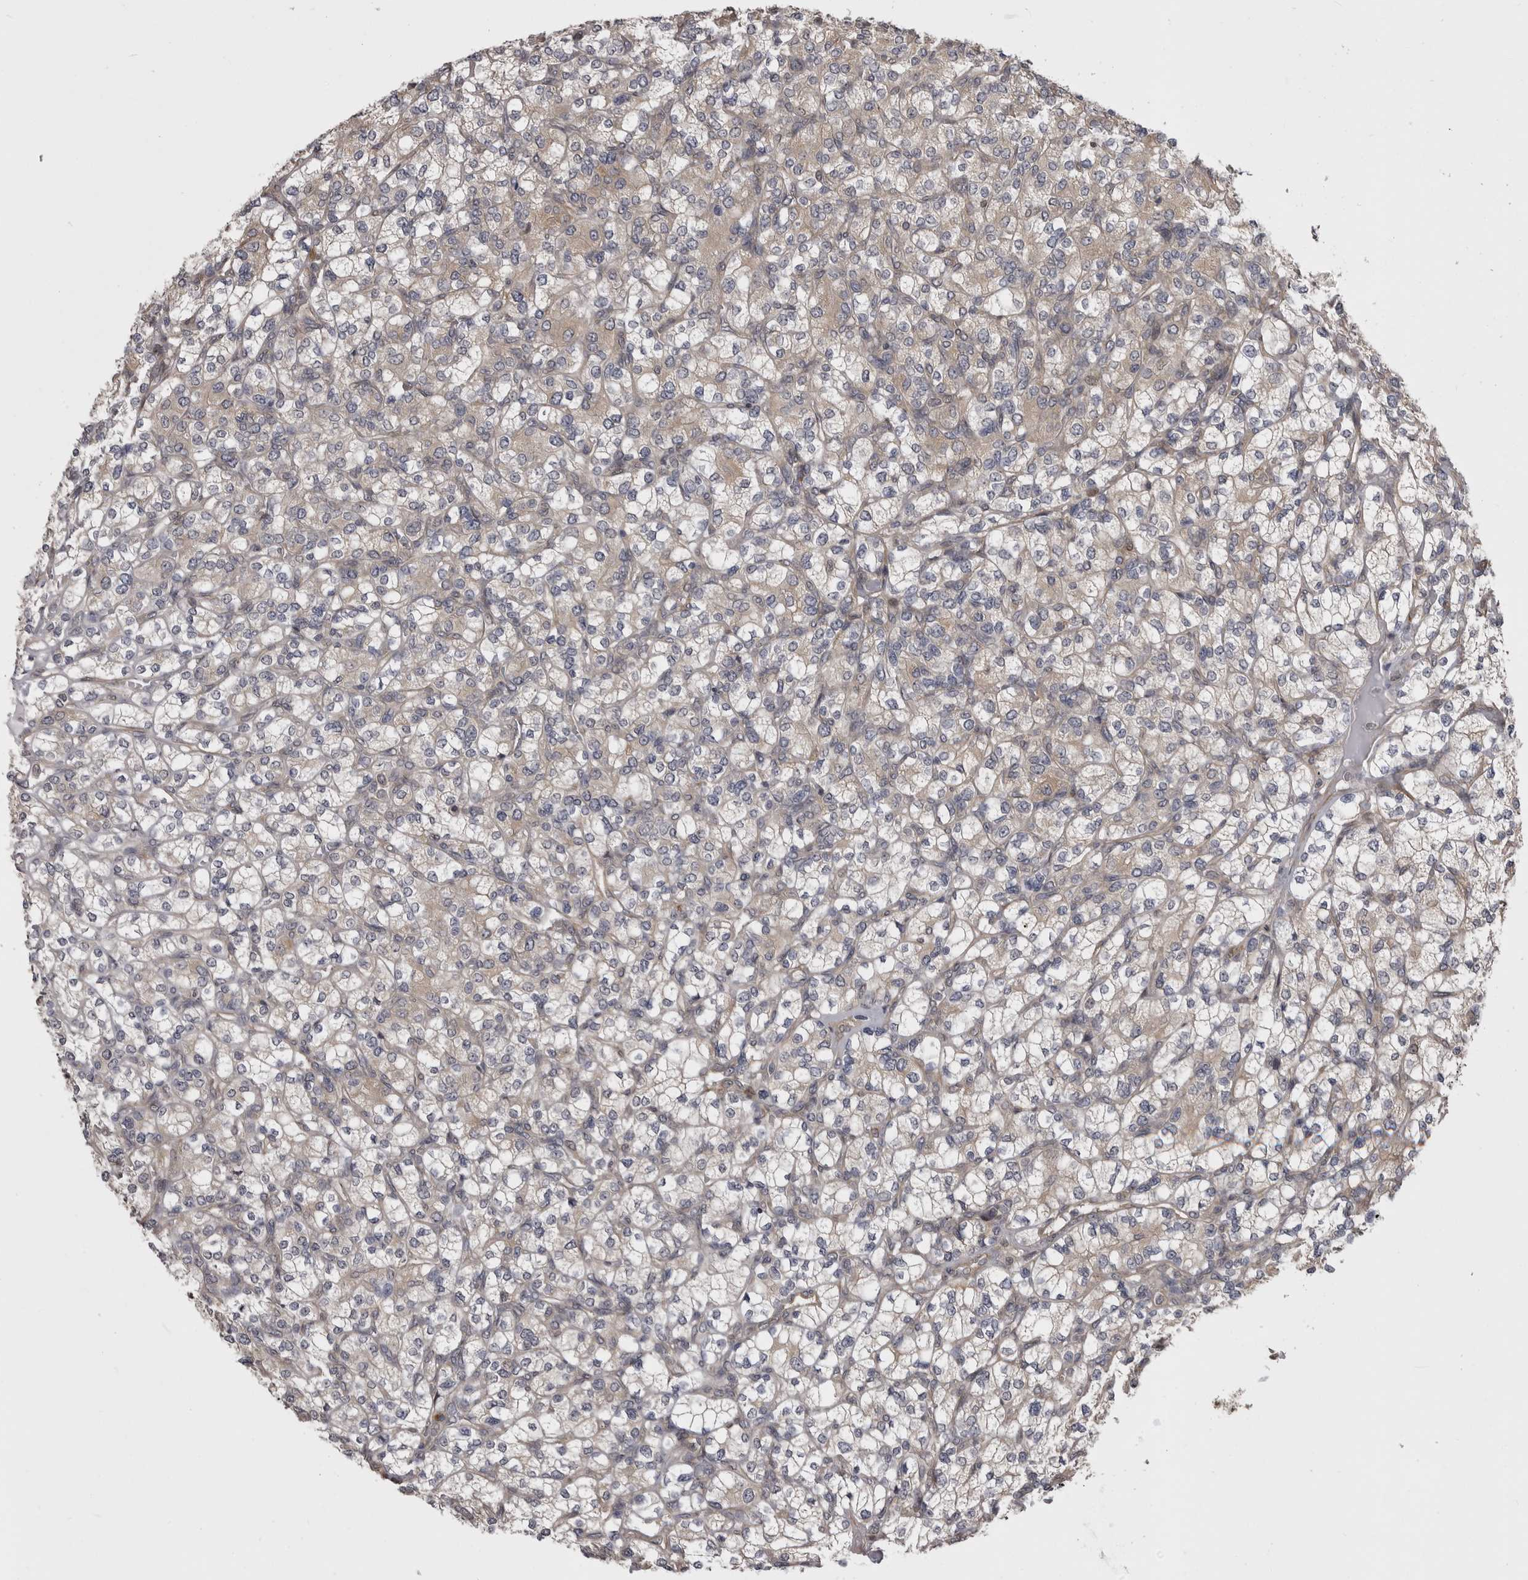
{"staining": {"intensity": "negative", "quantity": "none", "location": "none"}, "tissue": "renal cancer", "cell_type": "Tumor cells", "image_type": "cancer", "snomed": [{"axis": "morphology", "description": "Adenocarcinoma, NOS"}, {"axis": "topography", "description": "Kidney"}], "caption": "Immunohistochemical staining of renal adenocarcinoma demonstrates no significant staining in tumor cells. Nuclei are stained in blue.", "gene": "ZNRF1", "patient": {"sex": "male", "age": 77}}